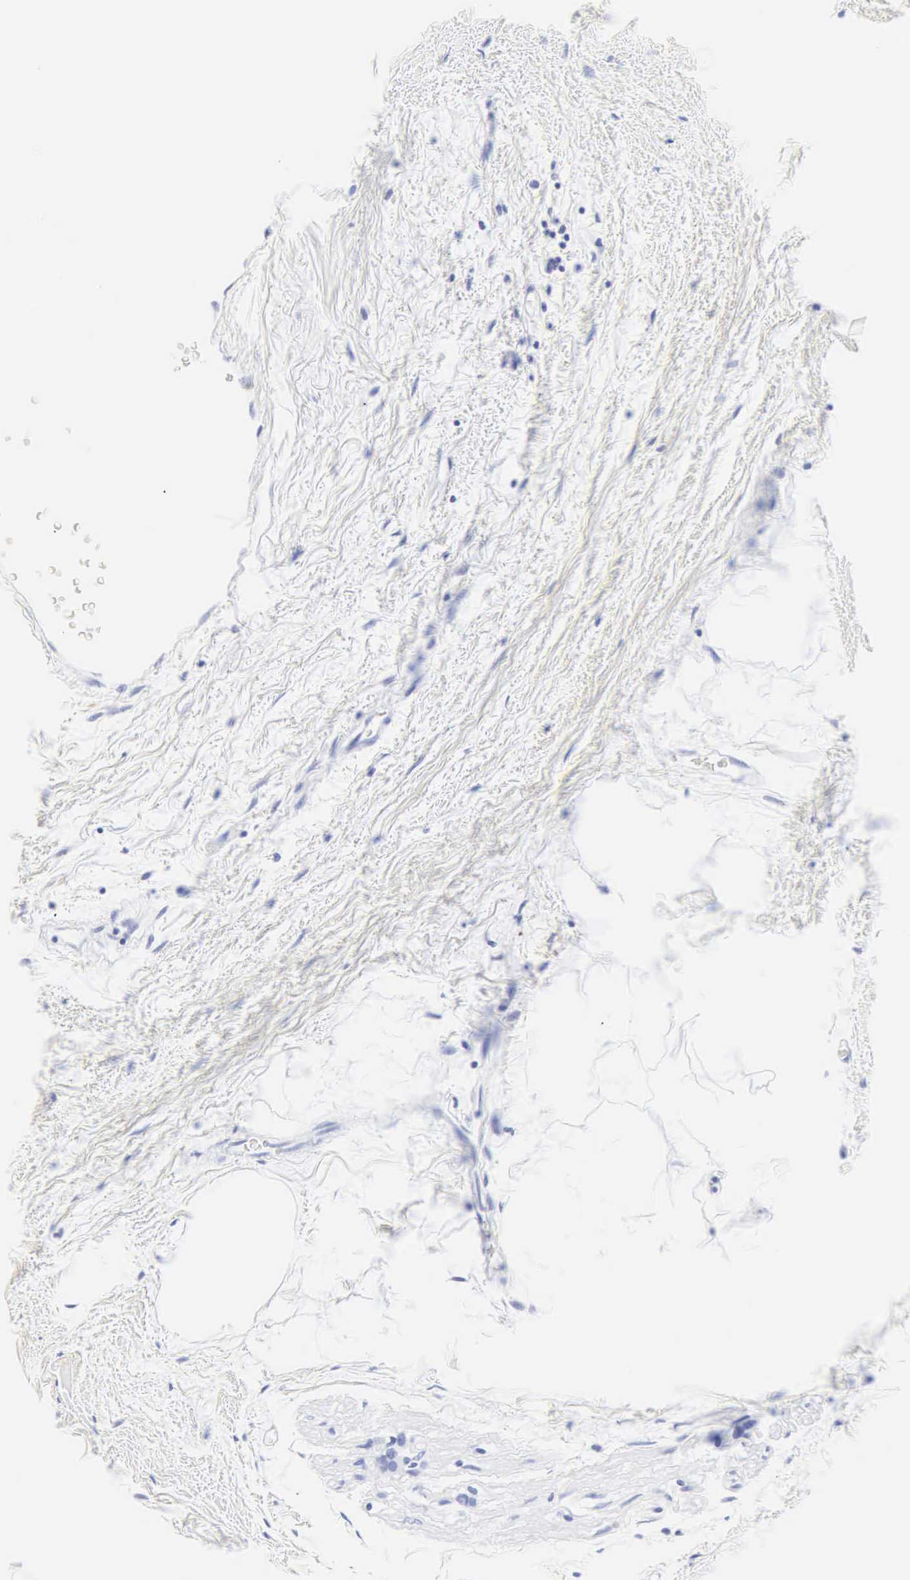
{"staining": {"intensity": "negative", "quantity": "none", "location": "none"}, "tissue": "breast cancer", "cell_type": "Tumor cells", "image_type": "cancer", "snomed": [{"axis": "morphology", "description": "Duct carcinoma"}, {"axis": "topography", "description": "Breast"}], "caption": "There is no significant expression in tumor cells of breast infiltrating ductal carcinoma. Nuclei are stained in blue.", "gene": "CGB3", "patient": {"sex": "female", "age": 64}}